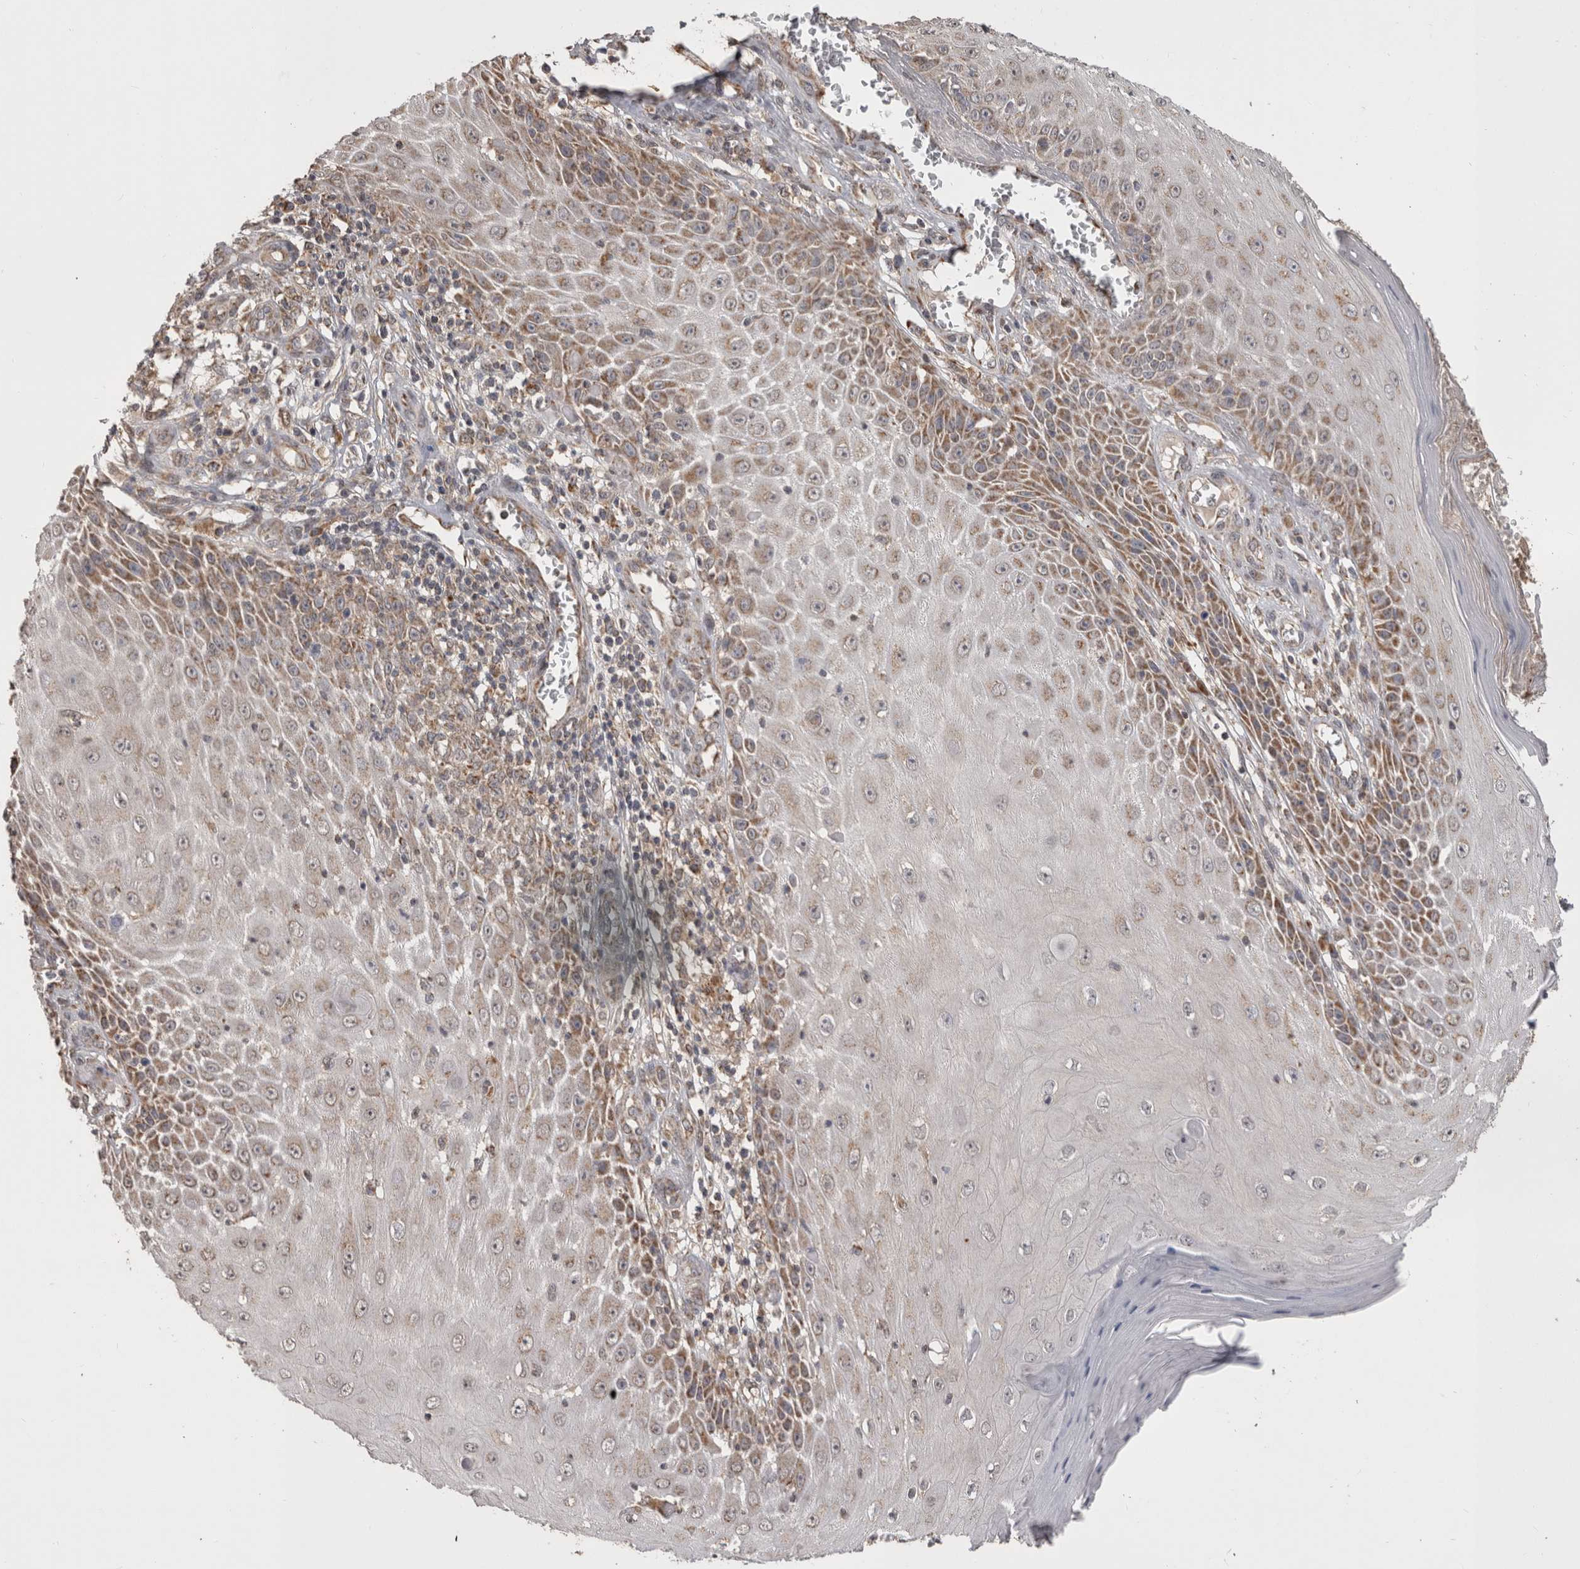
{"staining": {"intensity": "weak", "quantity": "25%-75%", "location": "cytoplasmic/membranous"}, "tissue": "skin cancer", "cell_type": "Tumor cells", "image_type": "cancer", "snomed": [{"axis": "morphology", "description": "Squamous cell carcinoma, NOS"}, {"axis": "topography", "description": "Skin"}], "caption": "Skin cancer (squamous cell carcinoma) stained with a protein marker demonstrates weak staining in tumor cells.", "gene": "PREP", "patient": {"sex": "female", "age": 73}}